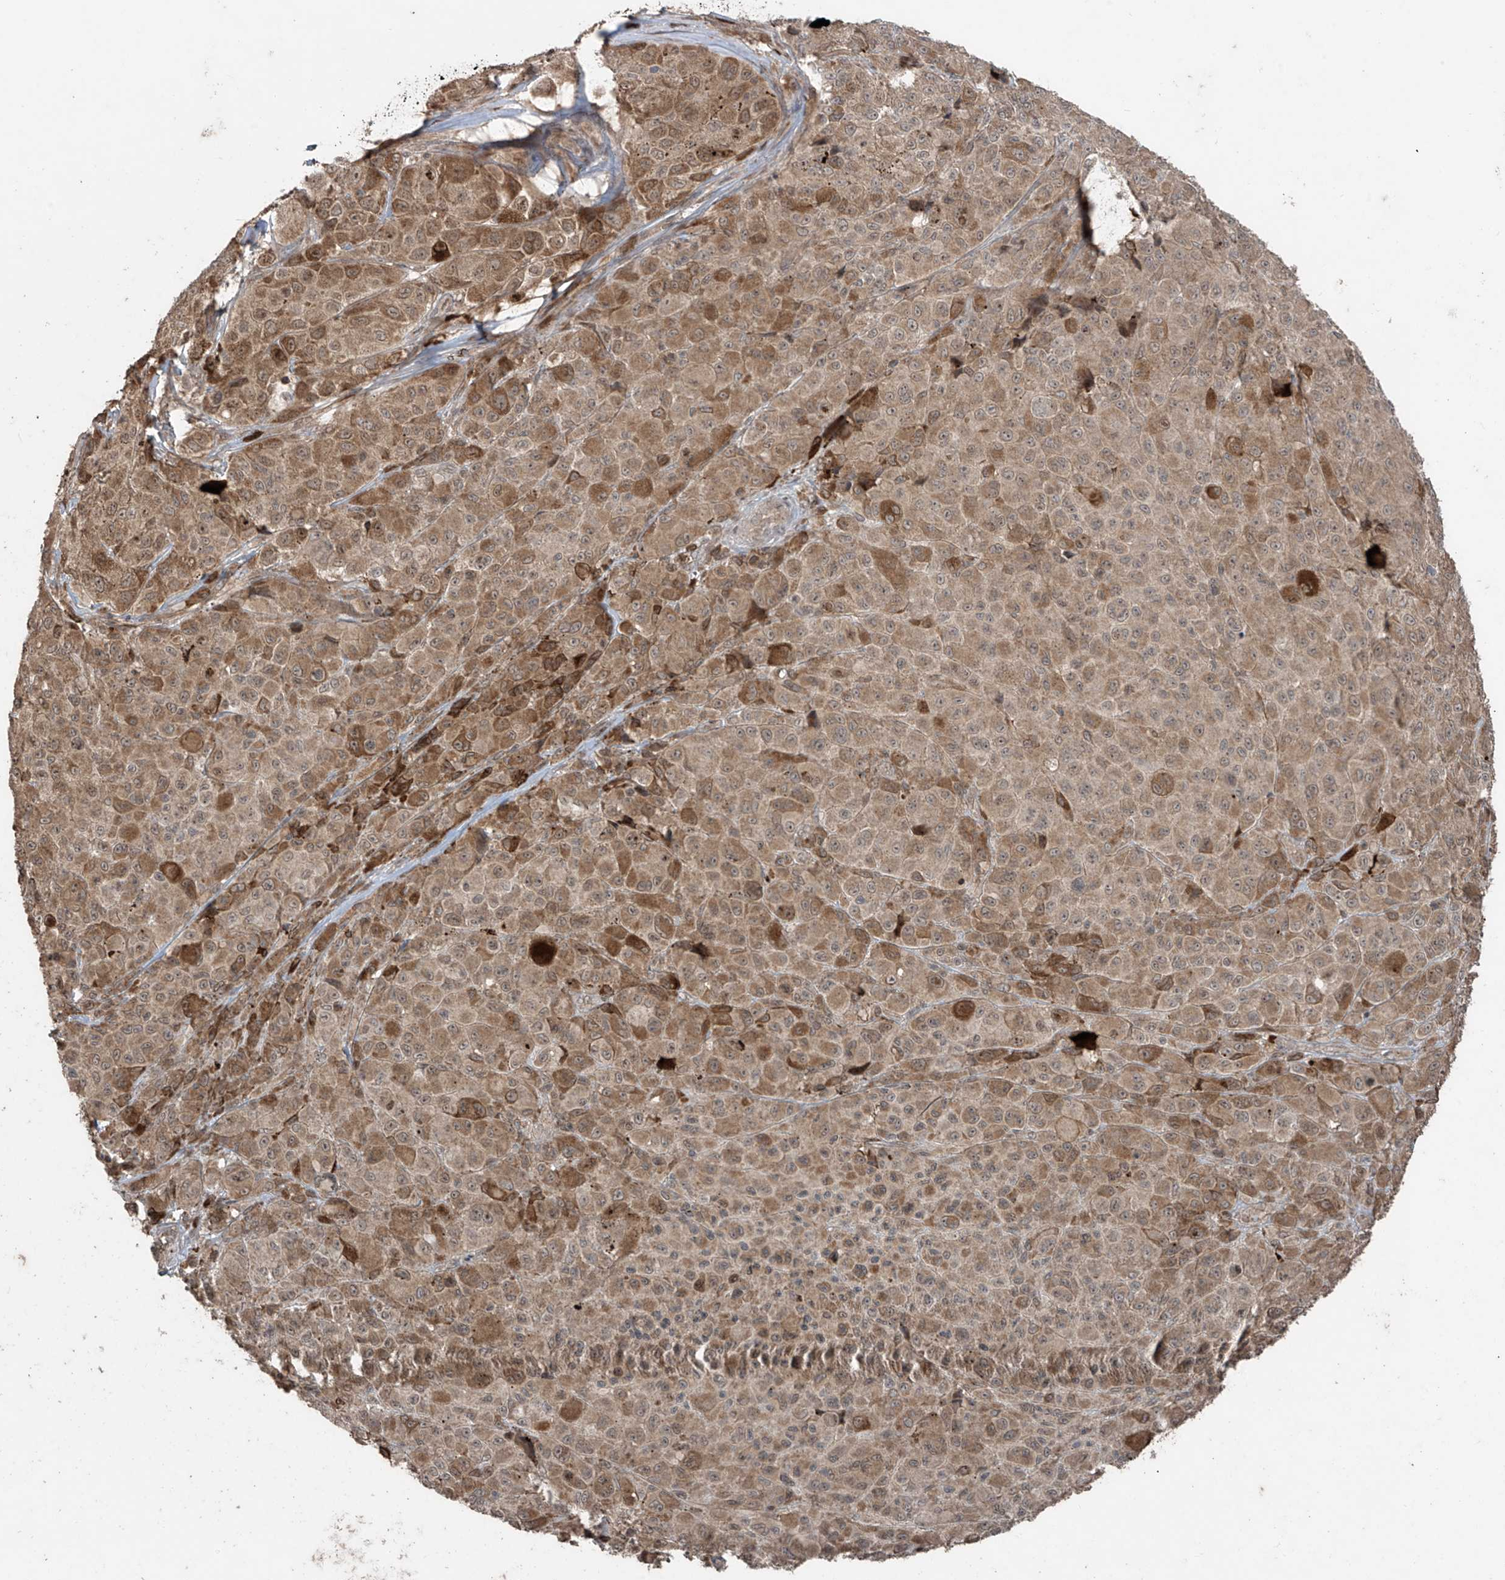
{"staining": {"intensity": "moderate", "quantity": ">75%", "location": "cytoplasmic/membranous"}, "tissue": "melanoma", "cell_type": "Tumor cells", "image_type": "cancer", "snomed": [{"axis": "morphology", "description": "Malignant melanoma, NOS"}, {"axis": "topography", "description": "Skin of trunk"}], "caption": "The image displays staining of malignant melanoma, revealing moderate cytoplasmic/membranous protein expression (brown color) within tumor cells. (IHC, brightfield microscopy, high magnification).", "gene": "PGPEP1", "patient": {"sex": "male", "age": 71}}